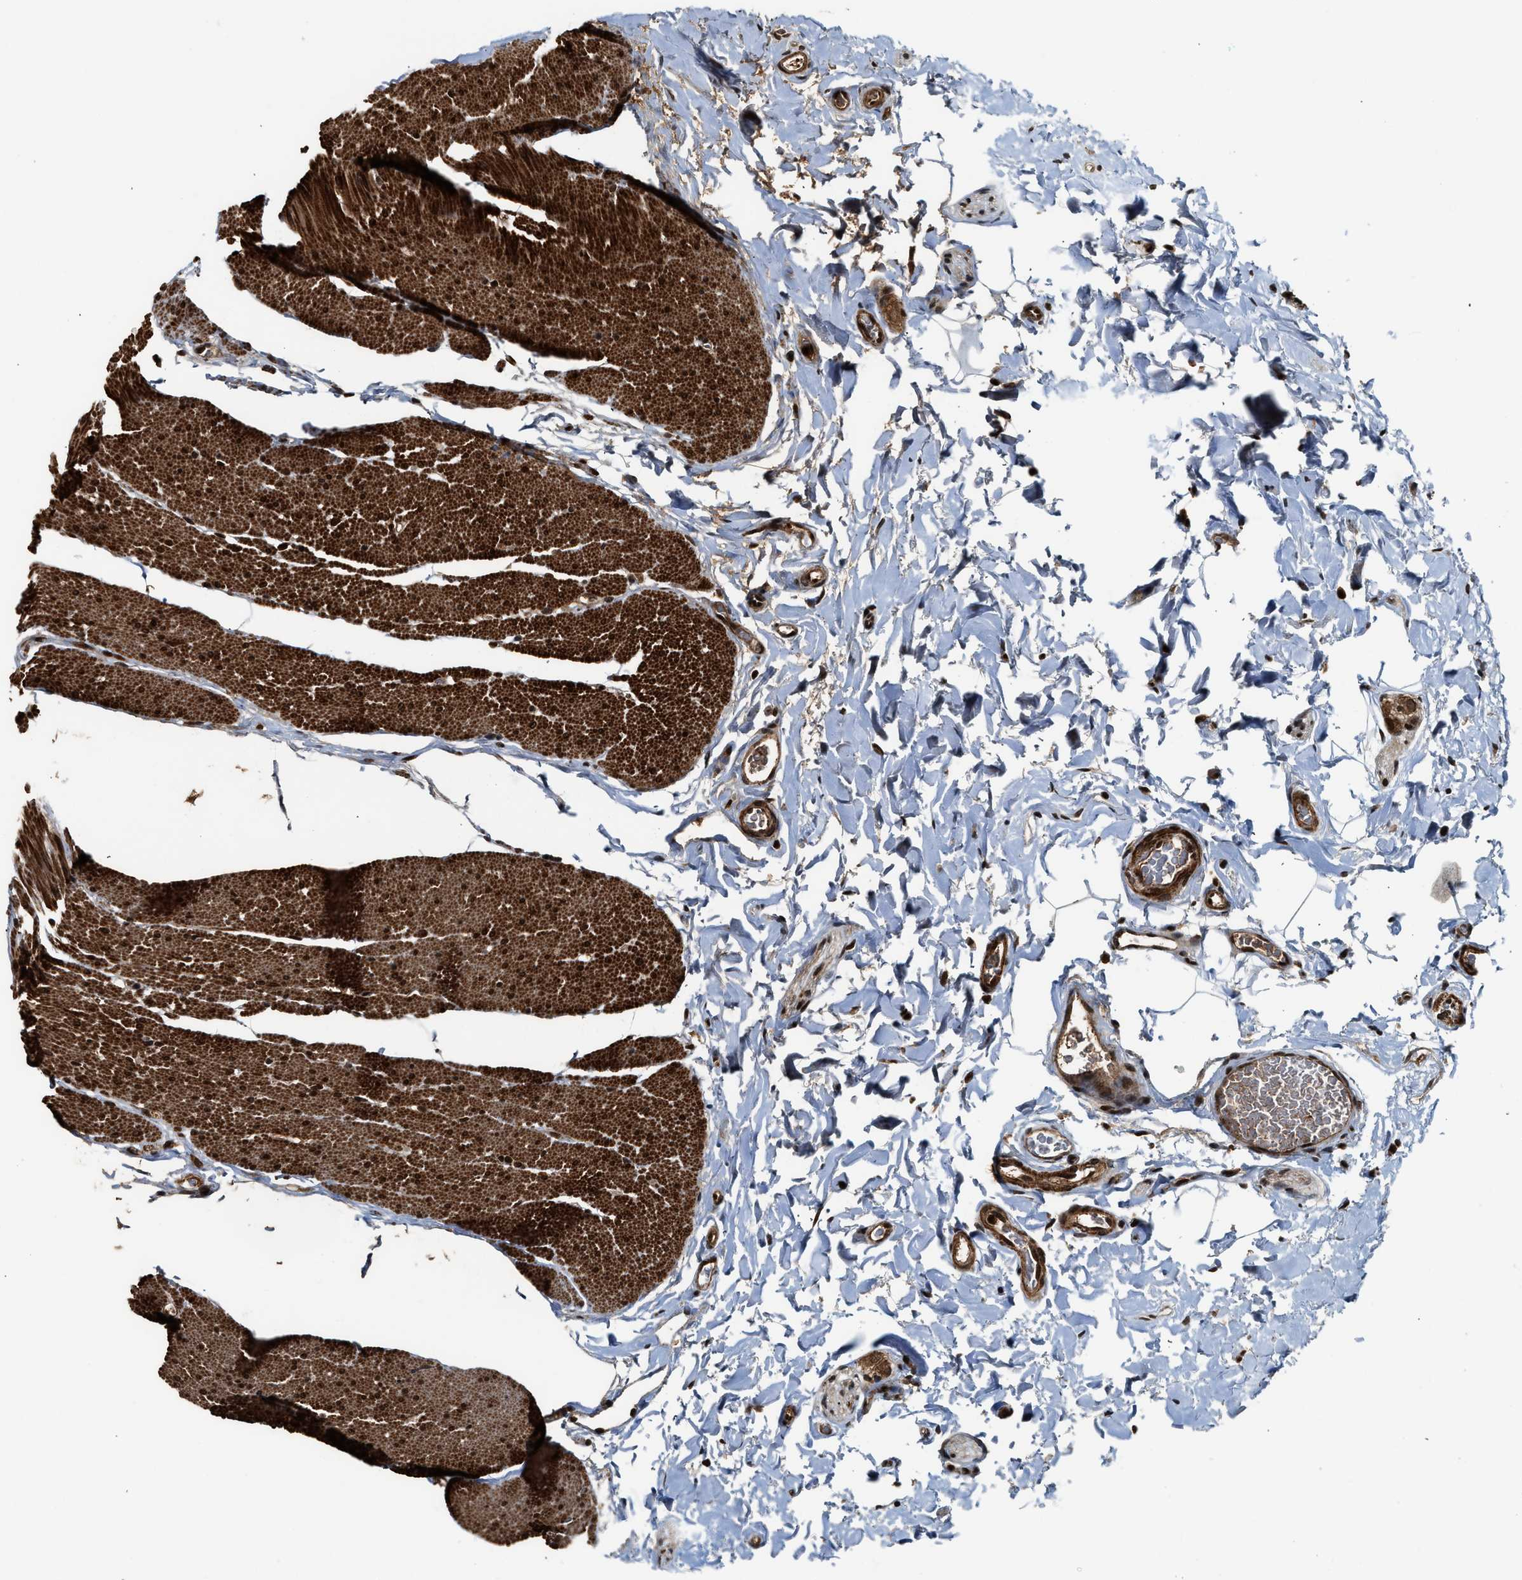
{"staining": {"intensity": "strong", "quantity": ">75%", "location": "cytoplasmic/membranous"}, "tissue": "colon", "cell_type": "Endothelial cells", "image_type": "normal", "snomed": [{"axis": "morphology", "description": "Normal tissue, NOS"}, {"axis": "topography", "description": "Colon"}], "caption": "This photomicrograph demonstrates IHC staining of normal human colon, with high strong cytoplasmic/membranous staining in about >75% of endothelial cells.", "gene": "MDM2", "patient": {"sex": "female", "age": 80}}